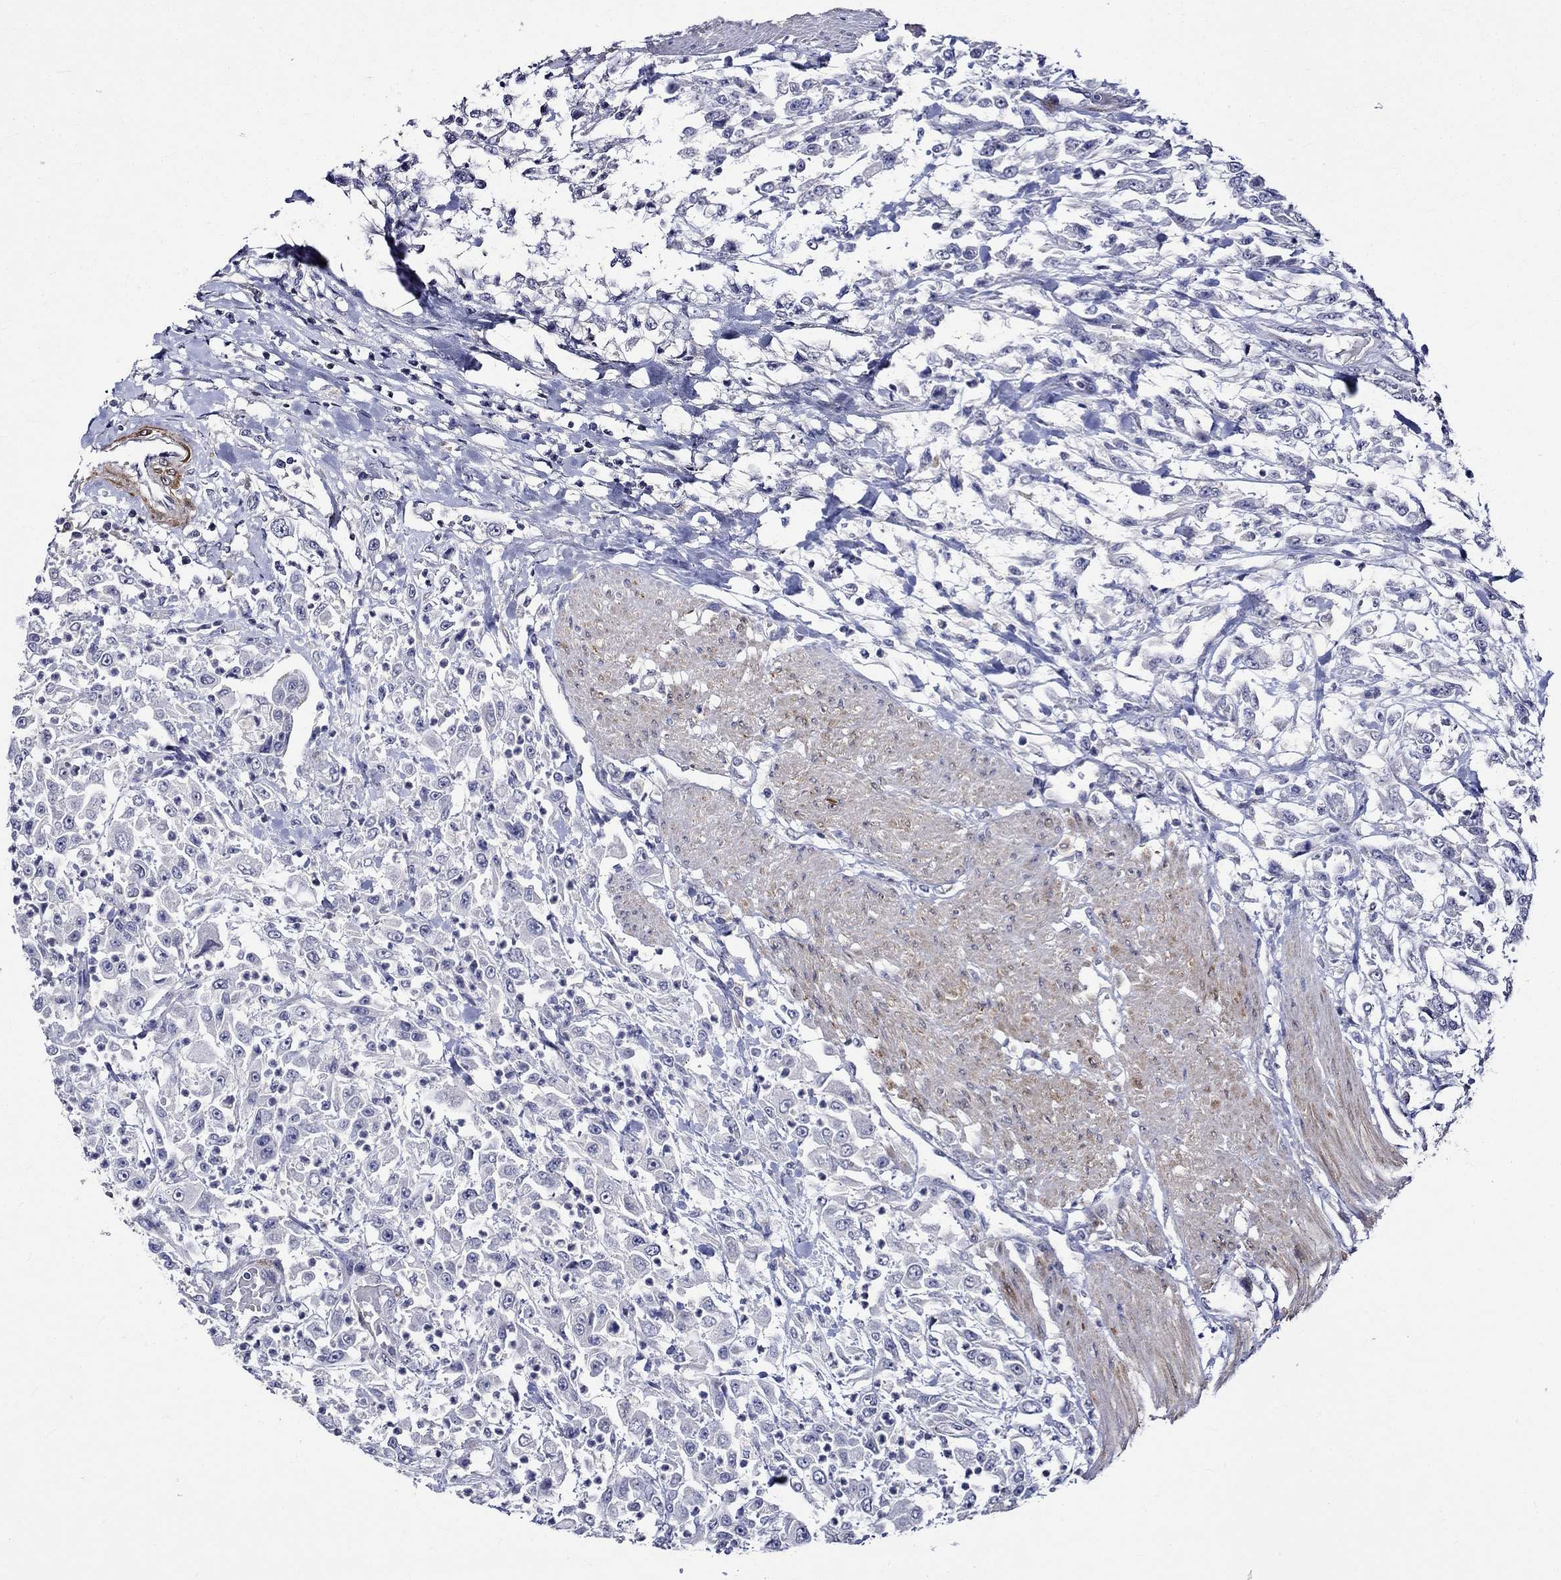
{"staining": {"intensity": "negative", "quantity": "none", "location": "none"}, "tissue": "urothelial cancer", "cell_type": "Tumor cells", "image_type": "cancer", "snomed": [{"axis": "morphology", "description": "Urothelial carcinoma, High grade"}, {"axis": "topography", "description": "Urinary bladder"}], "caption": "IHC image of high-grade urothelial carcinoma stained for a protein (brown), which shows no expression in tumor cells. (Immunohistochemistry, brightfield microscopy, high magnification).", "gene": "CRYAB", "patient": {"sex": "male", "age": 46}}